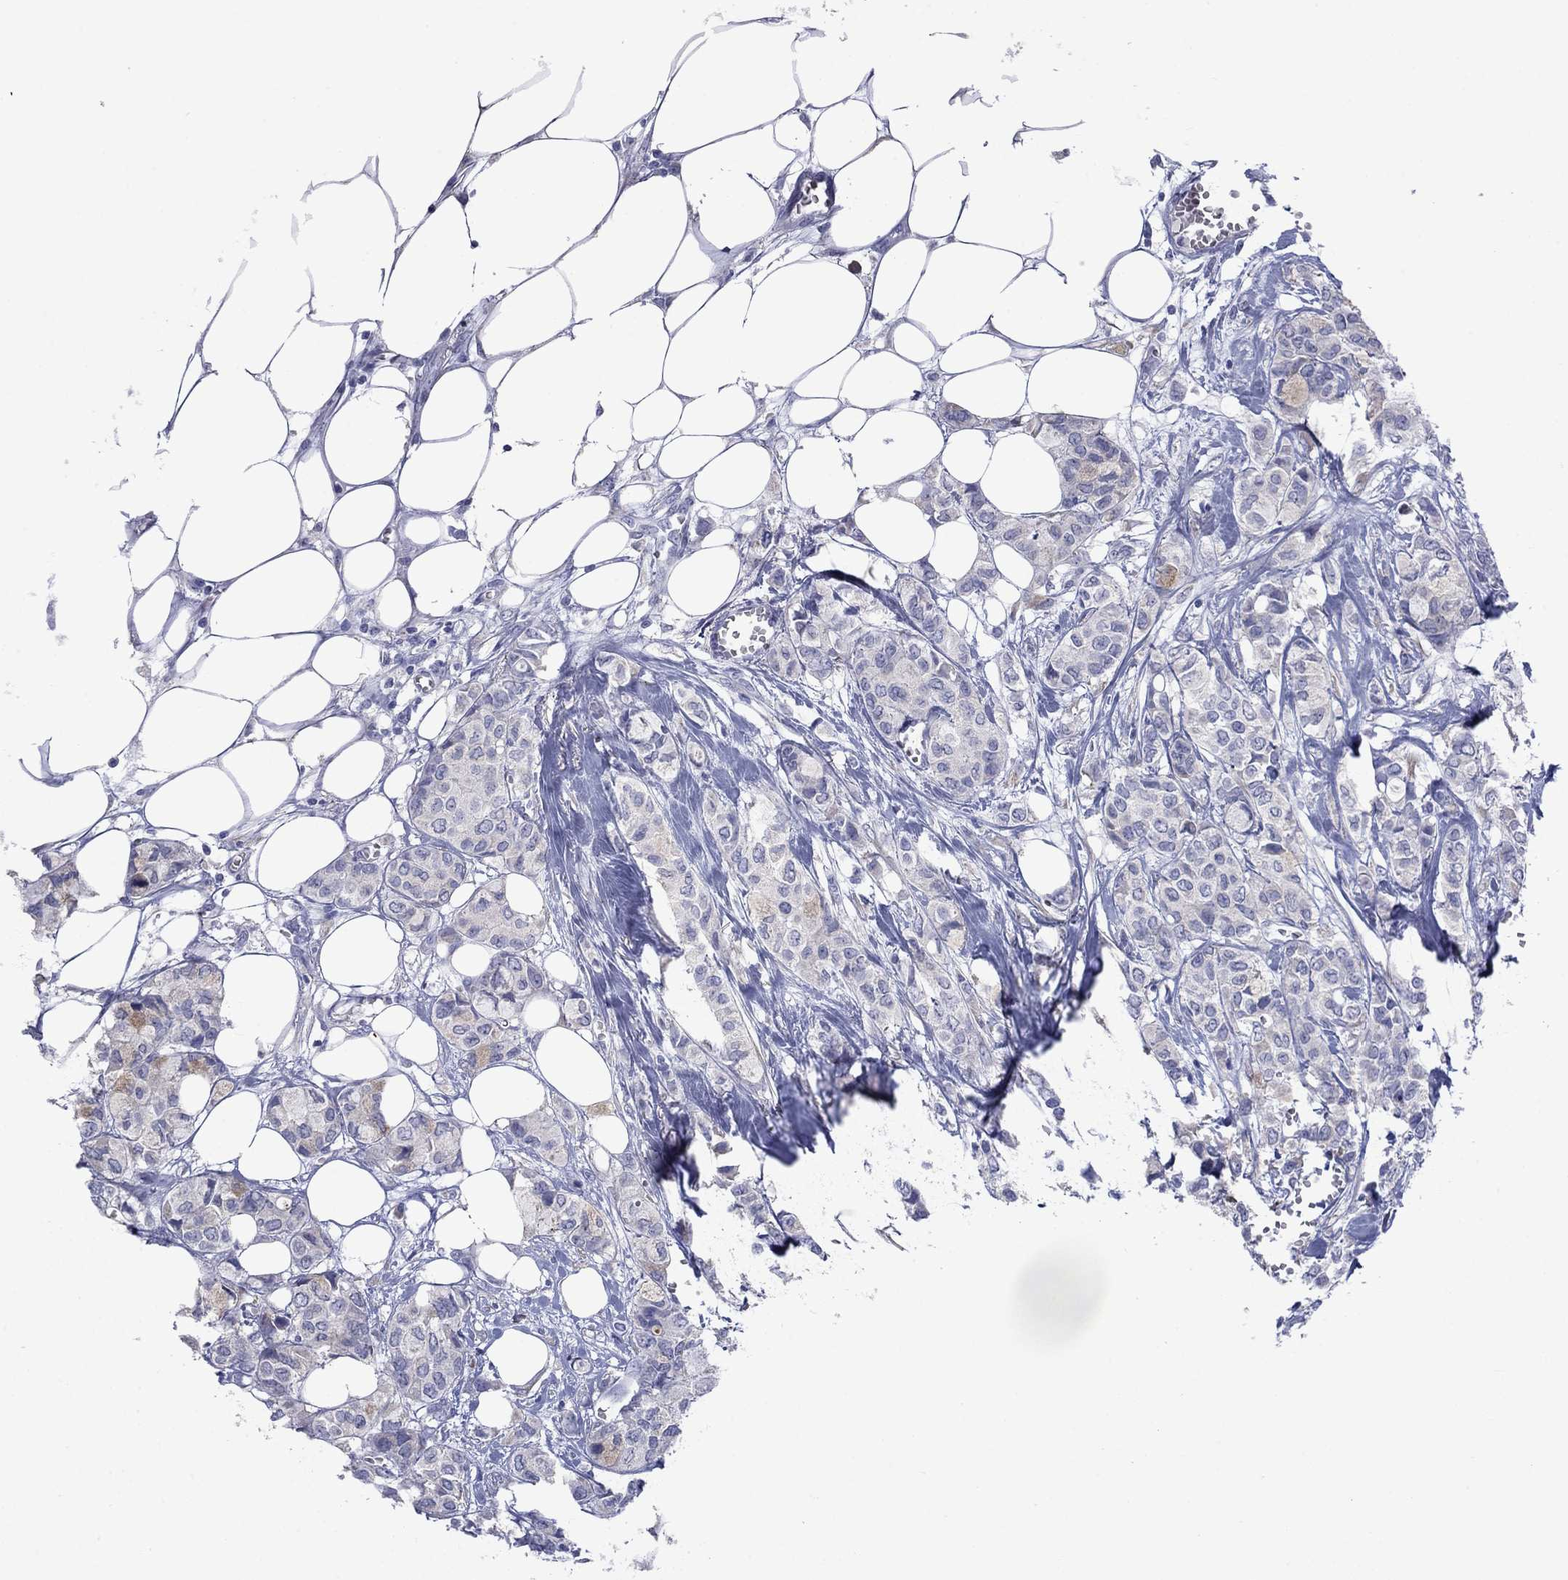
{"staining": {"intensity": "weak", "quantity": "<25%", "location": "cytoplasmic/membranous"}, "tissue": "breast cancer", "cell_type": "Tumor cells", "image_type": "cancer", "snomed": [{"axis": "morphology", "description": "Duct carcinoma"}, {"axis": "topography", "description": "Breast"}], "caption": "A micrograph of breast infiltrating ductal carcinoma stained for a protein exhibits no brown staining in tumor cells.", "gene": "TMPRSS11A", "patient": {"sex": "female", "age": 85}}